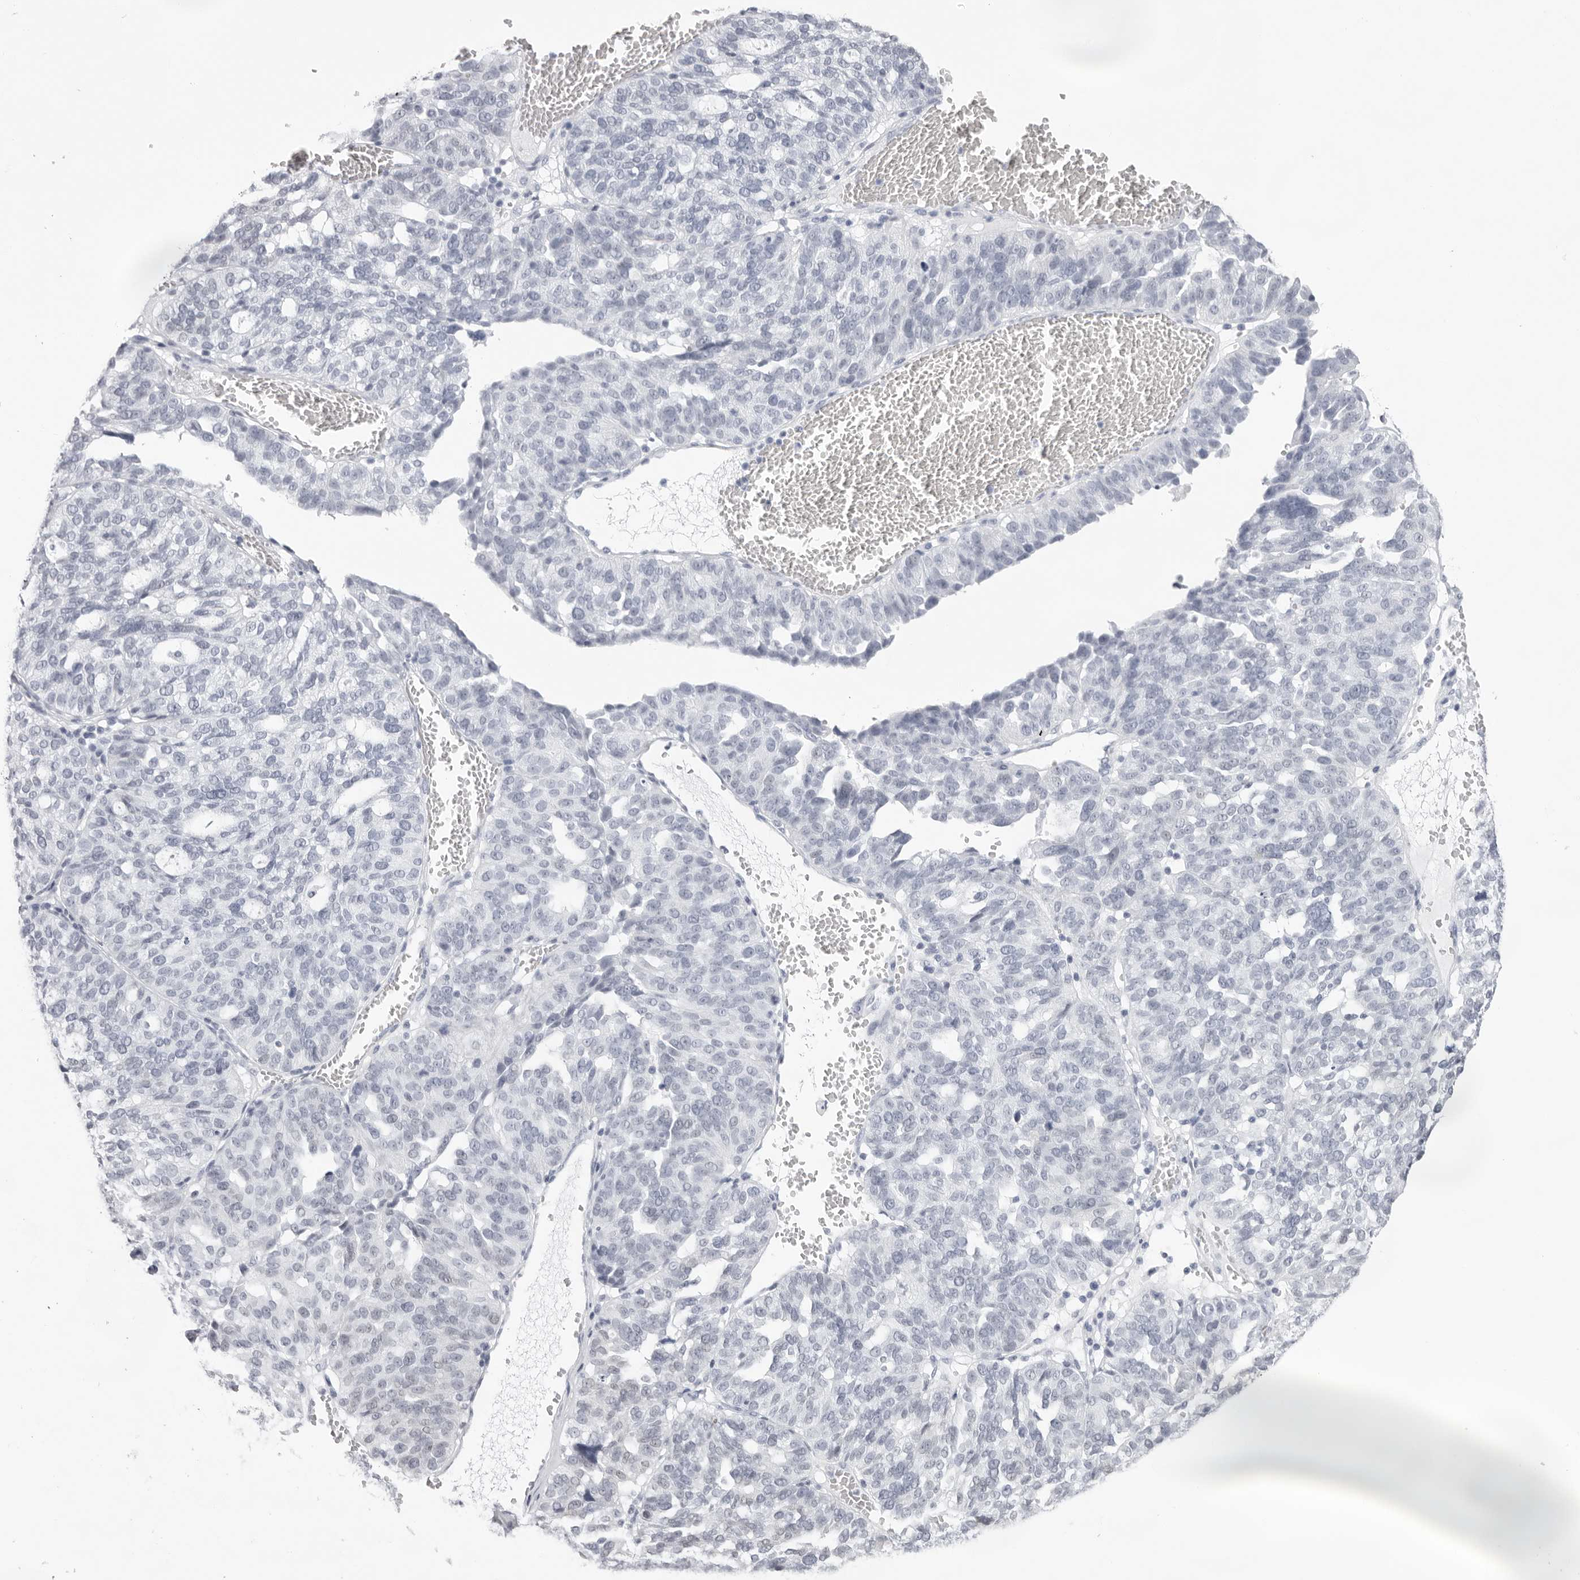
{"staining": {"intensity": "negative", "quantity": "none", "location": "none"}, "tissue": "ovarian cancer", "cell_type": "Tumor cells", "image_type": "cancer", "snomed": [{"axis": "morphology", "description": "Cystadenocarcinoma, serous, NOS"}, {"axis": "topography", "description": "Ovary"}], "caption": "DAB immunohistochemical staining of human serous cystadenocarcinoma (ovarian) displays no significant expression in tumor cells.", "gene": "KLK12", "patient": {"sex": "female", "age": 59}}